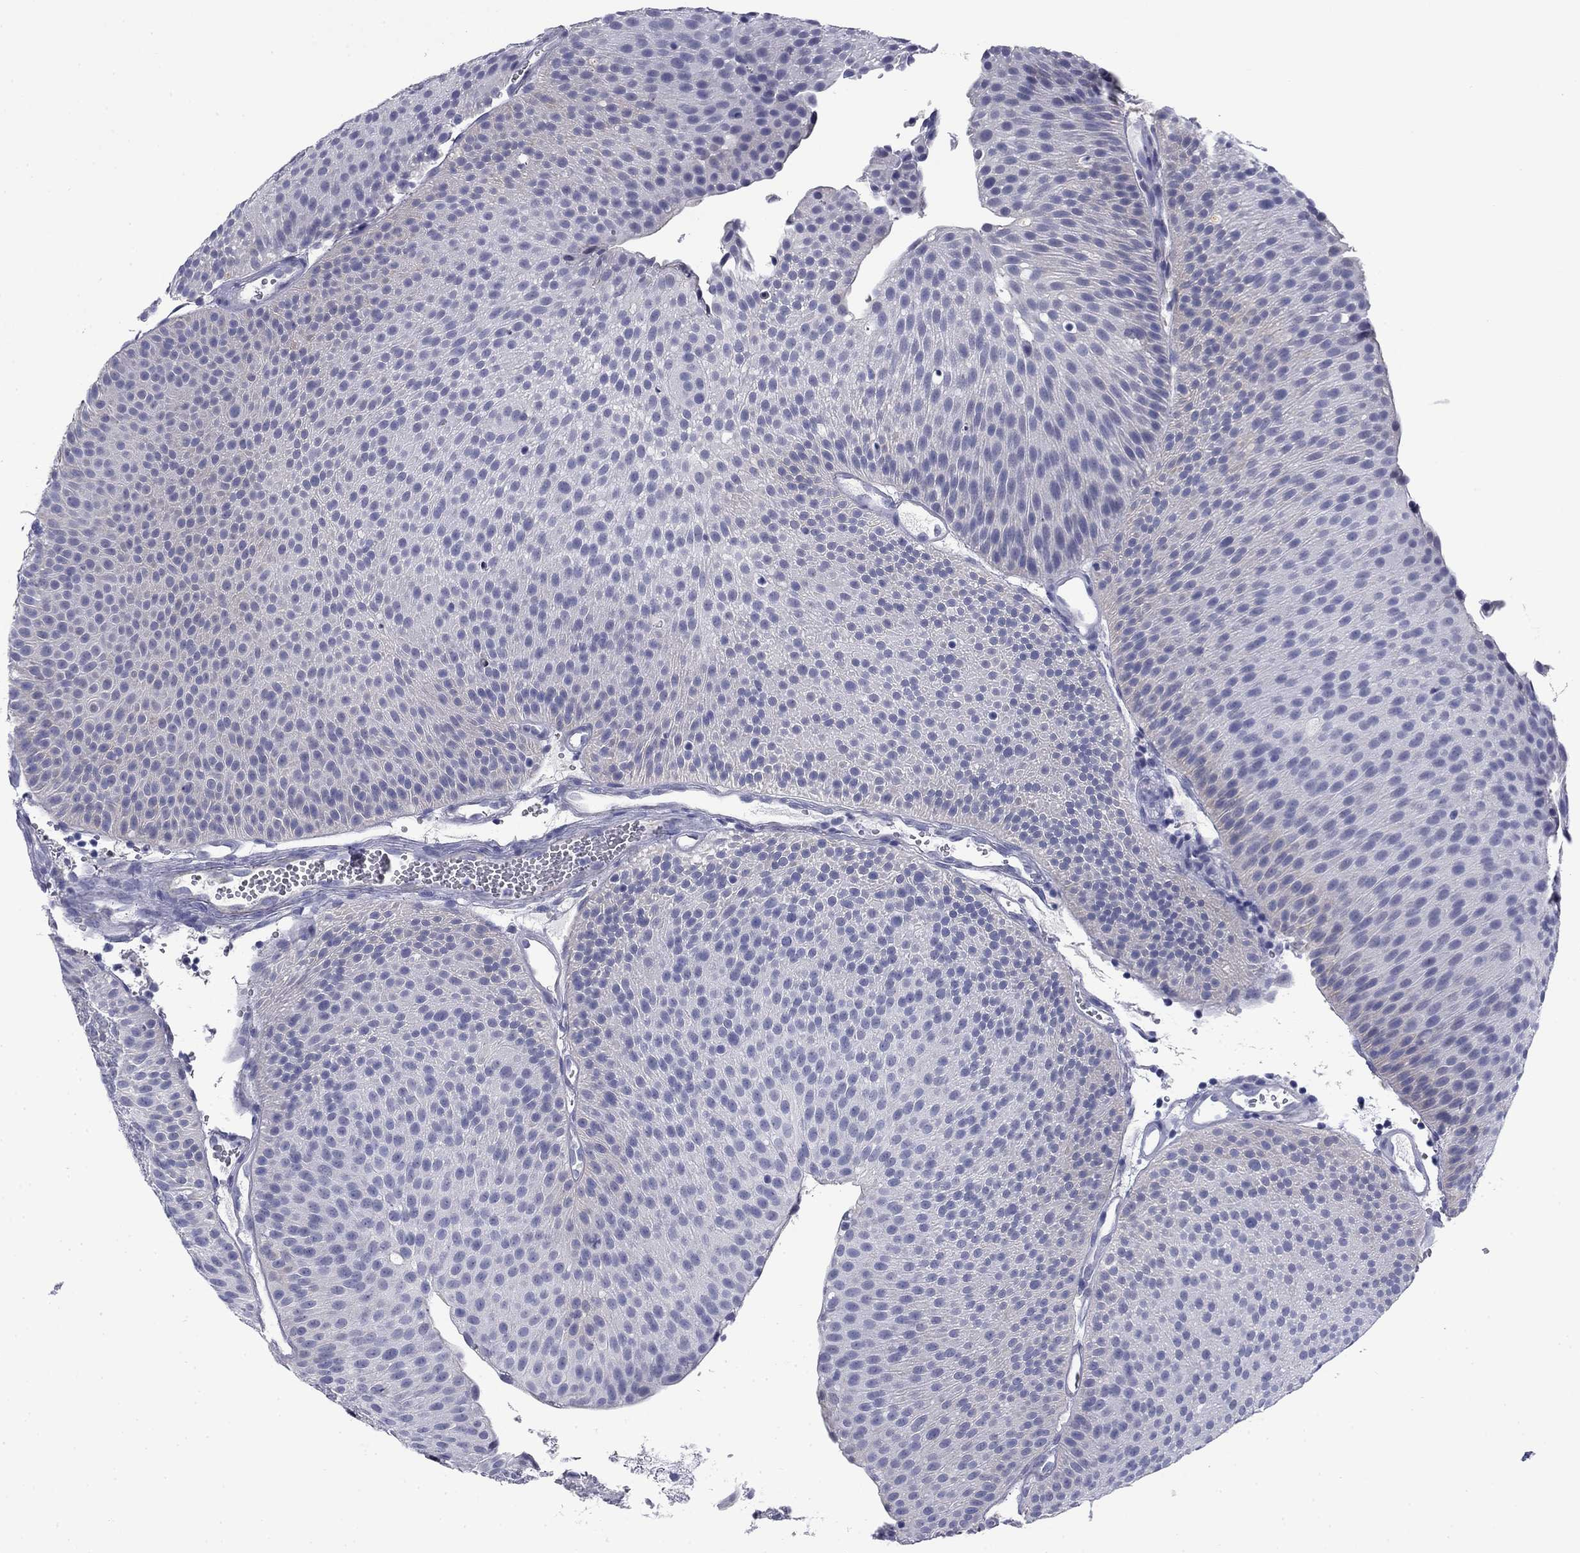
{"staining": {"intensity": "negative", "quantity": "none", "location": "none"}, "tissue": "urothelial cancer", "cell_type": "Tumor cells", "image_type": "cancer", "snomed": [{"axis": "morphology", "description": "Urothelial carcinoma, Low grade"}, {"axis": "topography", "description": "Urinary bladder"}], "caption": "A micrograph of urothelial cancer stained for a protein reveals no brown staining in tumor cells.", "gene": "BCL2L14", "patient": {"sex": "male", "age": 65}}